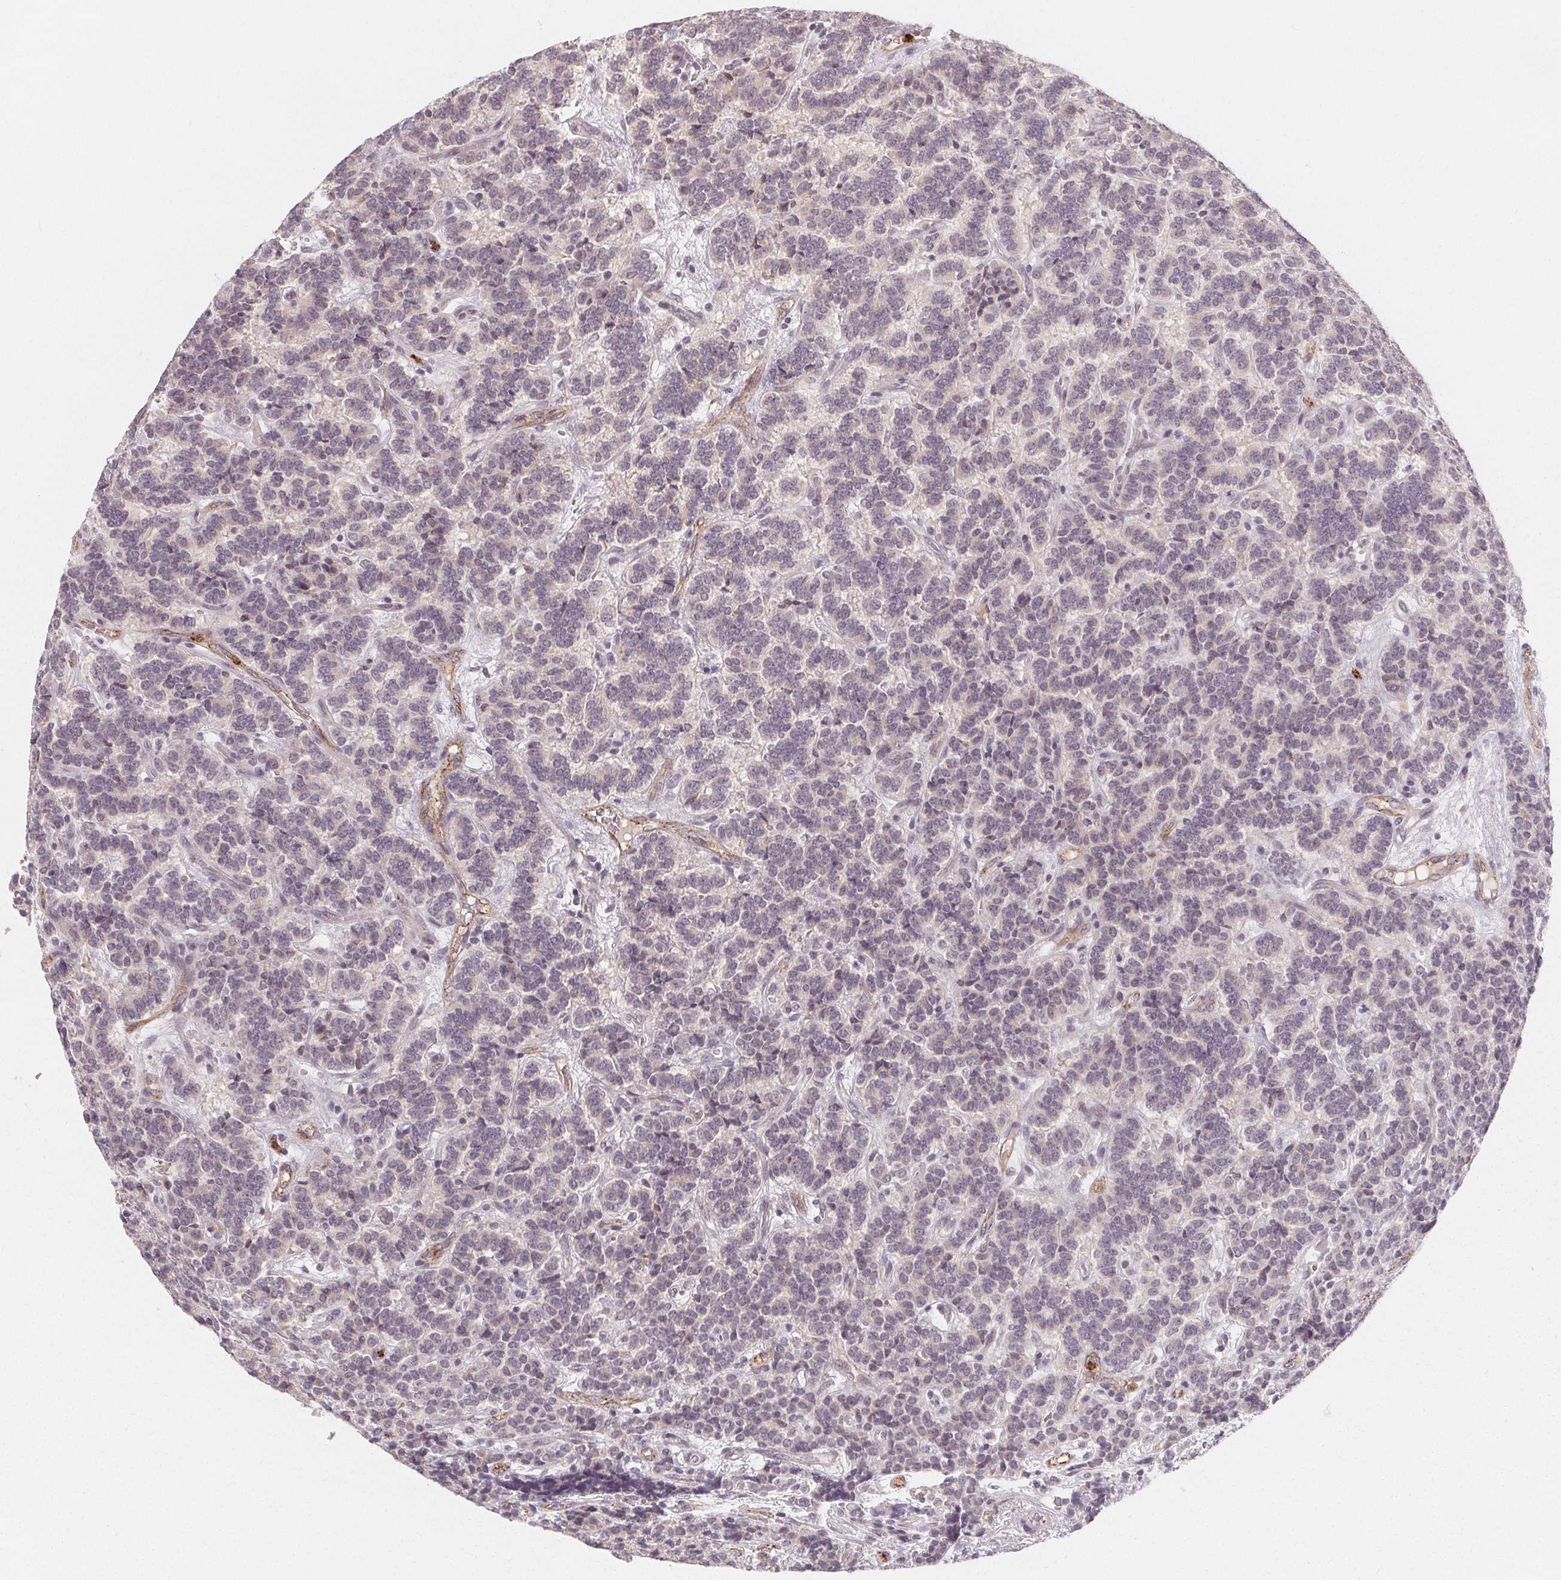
{"staining": {"intensity": "negative", "quantity": "none", "location": "none"}, "tissue": "carcinoid", "cell_type": "Tumor cells", "image_type": "cancer", "snomed": [{"axis": "morphology", "description": "Carcinoid, malignant, NOS"}, {"axis": "topography", "description": "Pancreas"}], "caption": "DAB immunohistochemical staining of human carcinoid displays no significant positivity in tumor cells. (DAB IHC visualized using brightfield microscopy, high magnification).", "gene": "CLCNKB", "patient": {"sex": "male", "age": 36}}